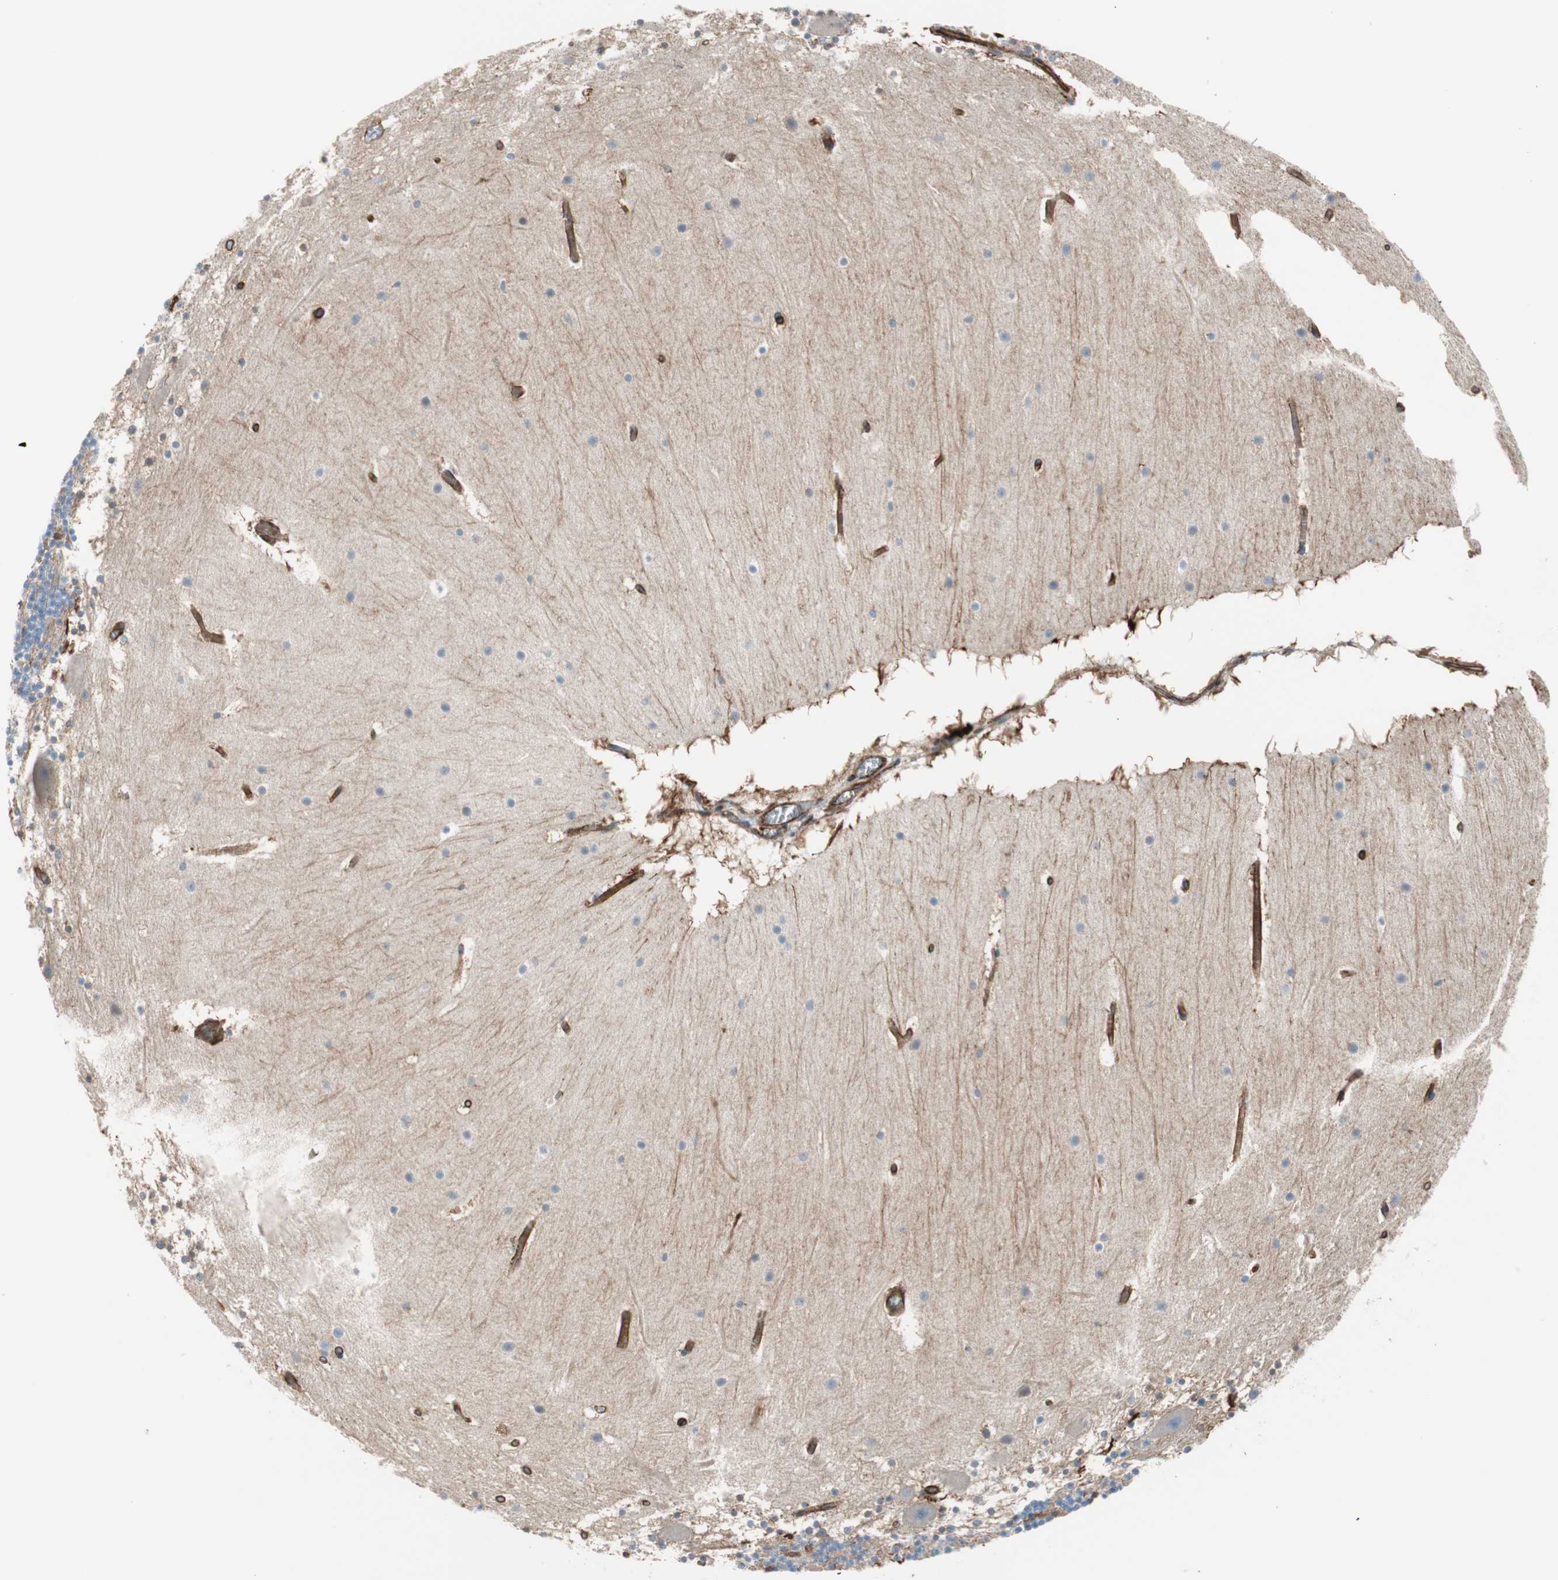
{"staining": {"intensity": "moderate", "quantity": "25%-75%", "location": "cytoplasmic/membranous"}, "tissue": "cerebellum", "cell_type": "Cells in granular layer", "image_type": "normal", "snomed": [{"axis": "morphology", "description": "Normal tissue, NOS"}, {"axis": "topography", "description": "Cerebellum"}], "caption": "Immunohistochemical staining of unremarkable human cerebellum displays moderate cytoplasmic/membranous protein expression in about 25%-75% of cells in granular layer. (Brightfield microscopy of DAB IHC at high magnification).", "gene": "TCTA", "patient": {"sex": "male", "age": 45}}